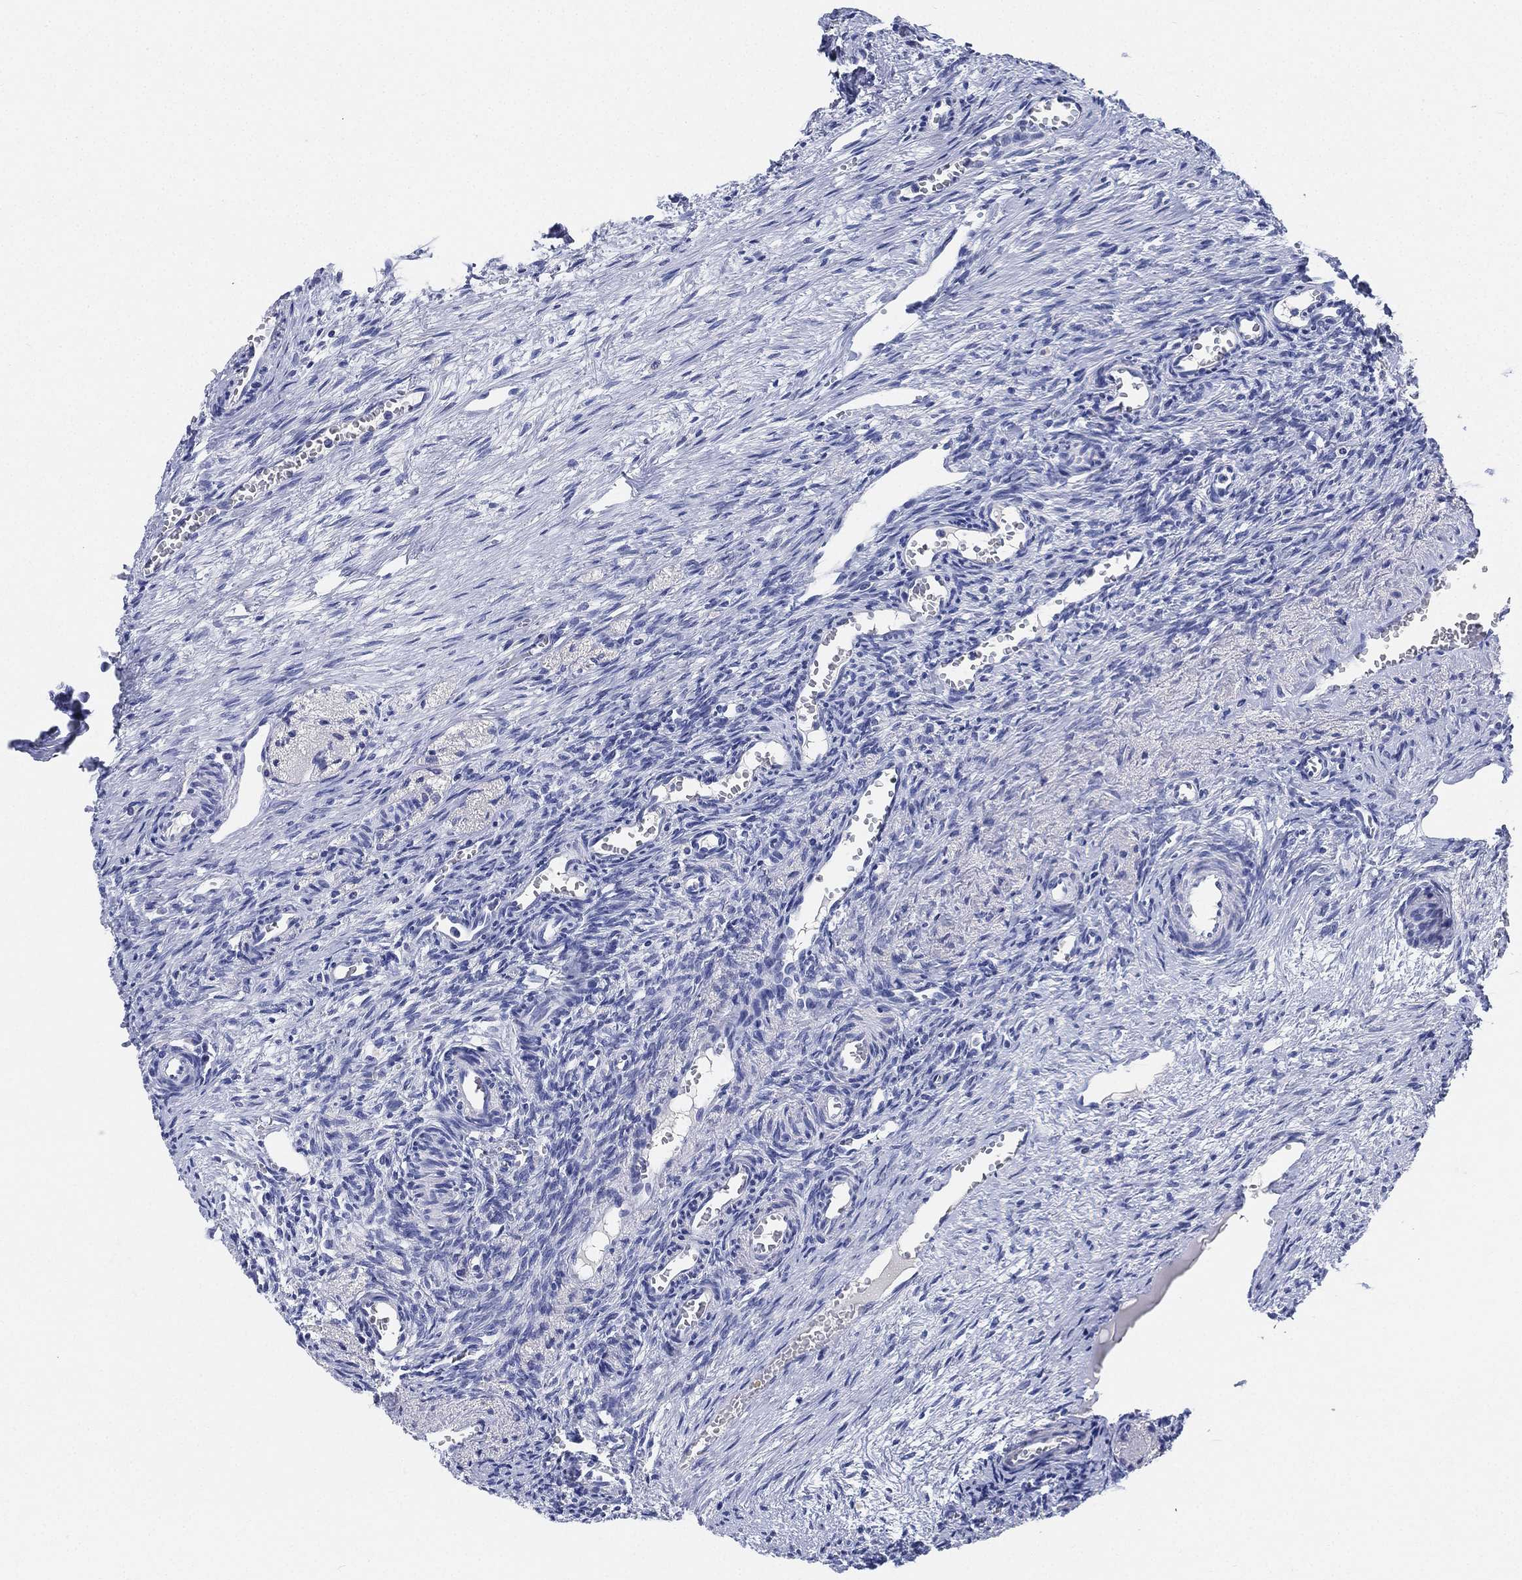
{"staining": {"intensity": "negative", "quantity": "none", "location": "none"}, "tissue": "ovary", "cell_type": "Ovarian stroma cells", "image_type": "normal", "snomed": [{"axis": "morphology", "description": "Normal tissue, NOS"}, {"axis": "topography", "description": "Ovary"}], "caption": "This is an immunohistochemistry photomicrograph of normal human ovary. There is no expression in ovarian stroma cells.", "gene": "IYD", "patient": {"sex": "female", "age": 39}}